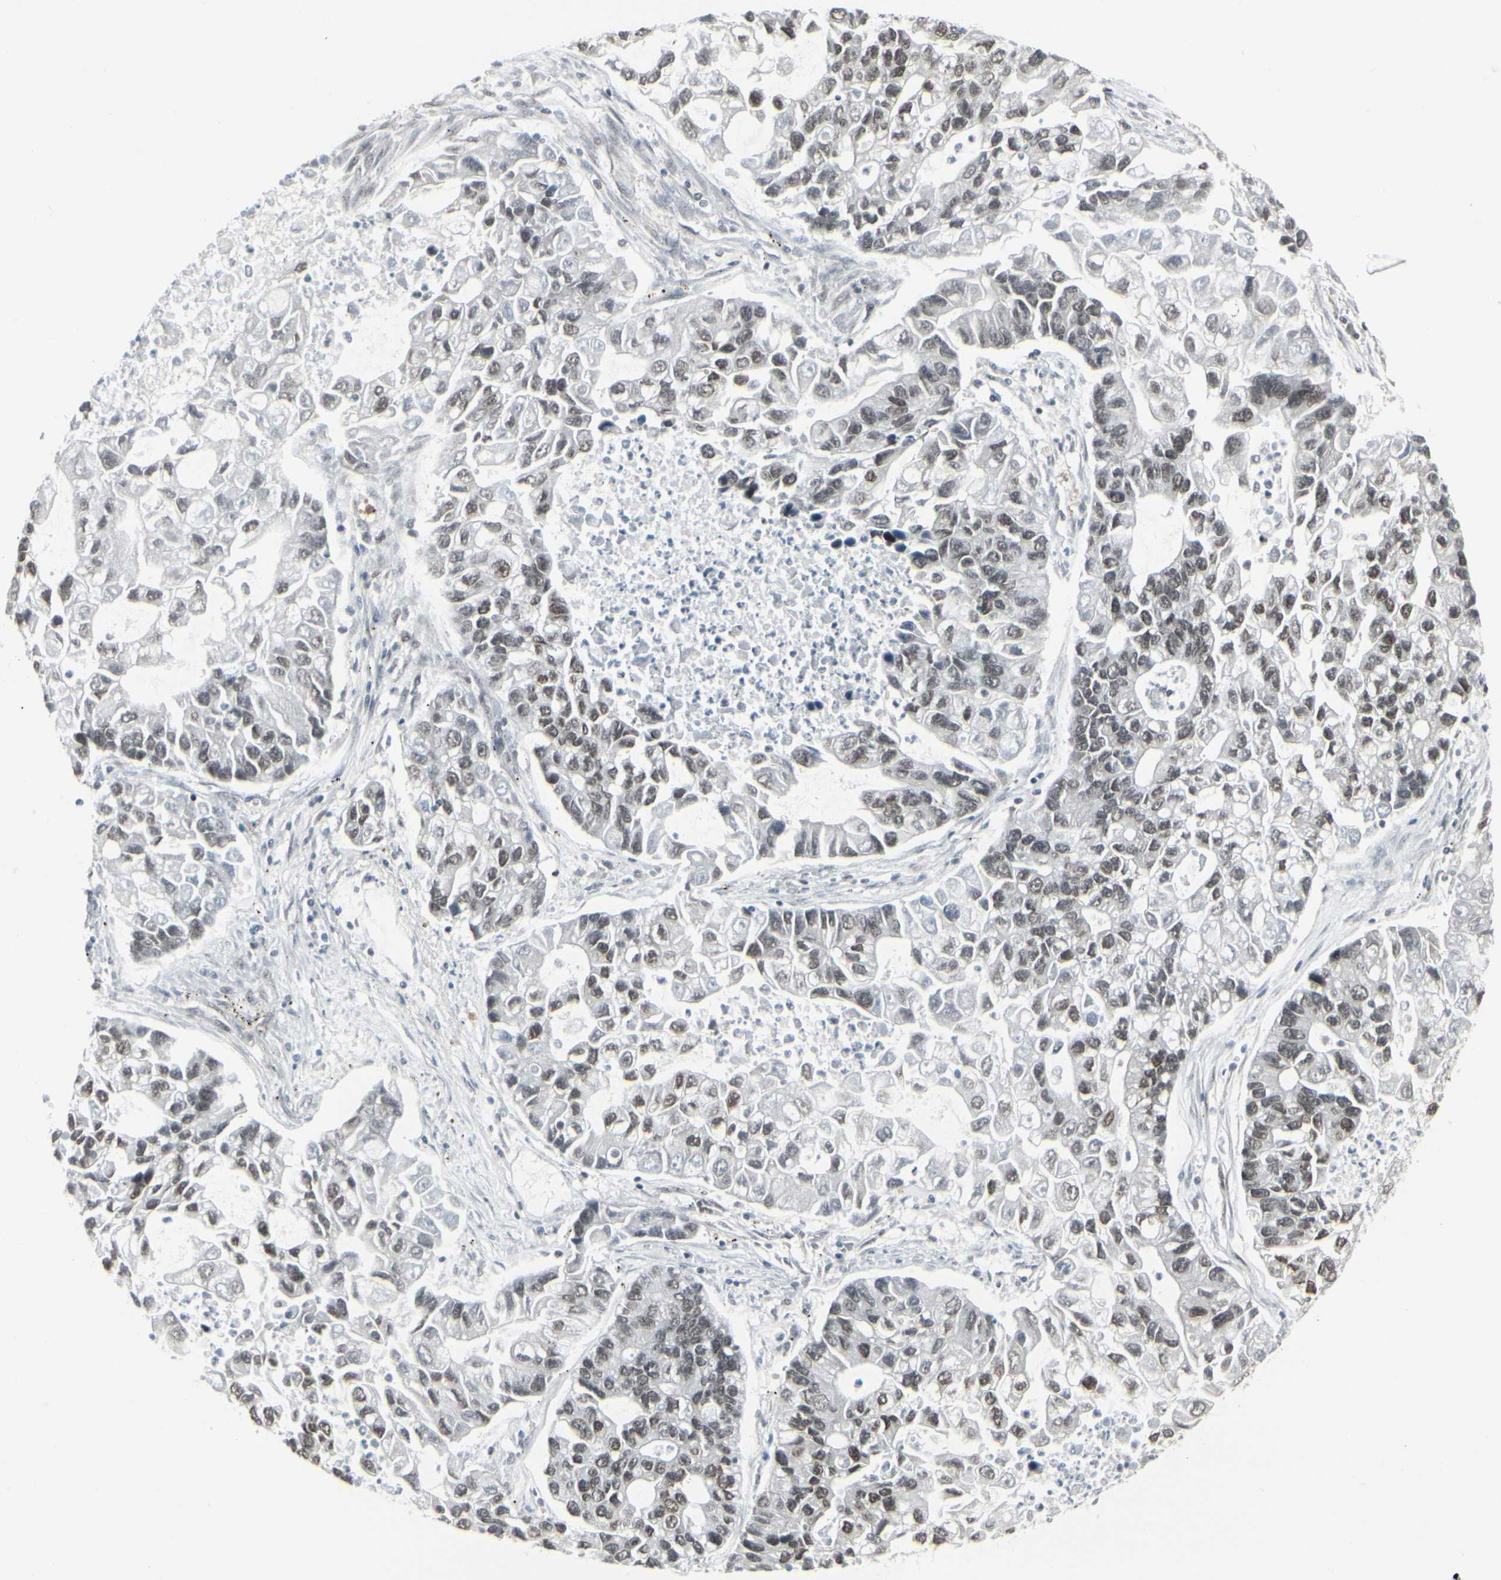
{"staining": {"intensity": "moderate", "quantity": ">75%", "location": "nuclear"}, "tissue": "lung cancer", "cell_type": "Tumor cells", "image_type": "cancer", "snomed": [{"axis": "morphology", "description": "Adenocarcinoma, NOS"}, {"axis": "topography", "description": "Lung"}], "caption": "Immunohistochemical staining of lung cancer (adenocarcinoma) reveals moderate nuclear protein expression in about >75% of tumor cells.", "gene": "HMG20A", "patient": {"sex": "female", "age": 51}}